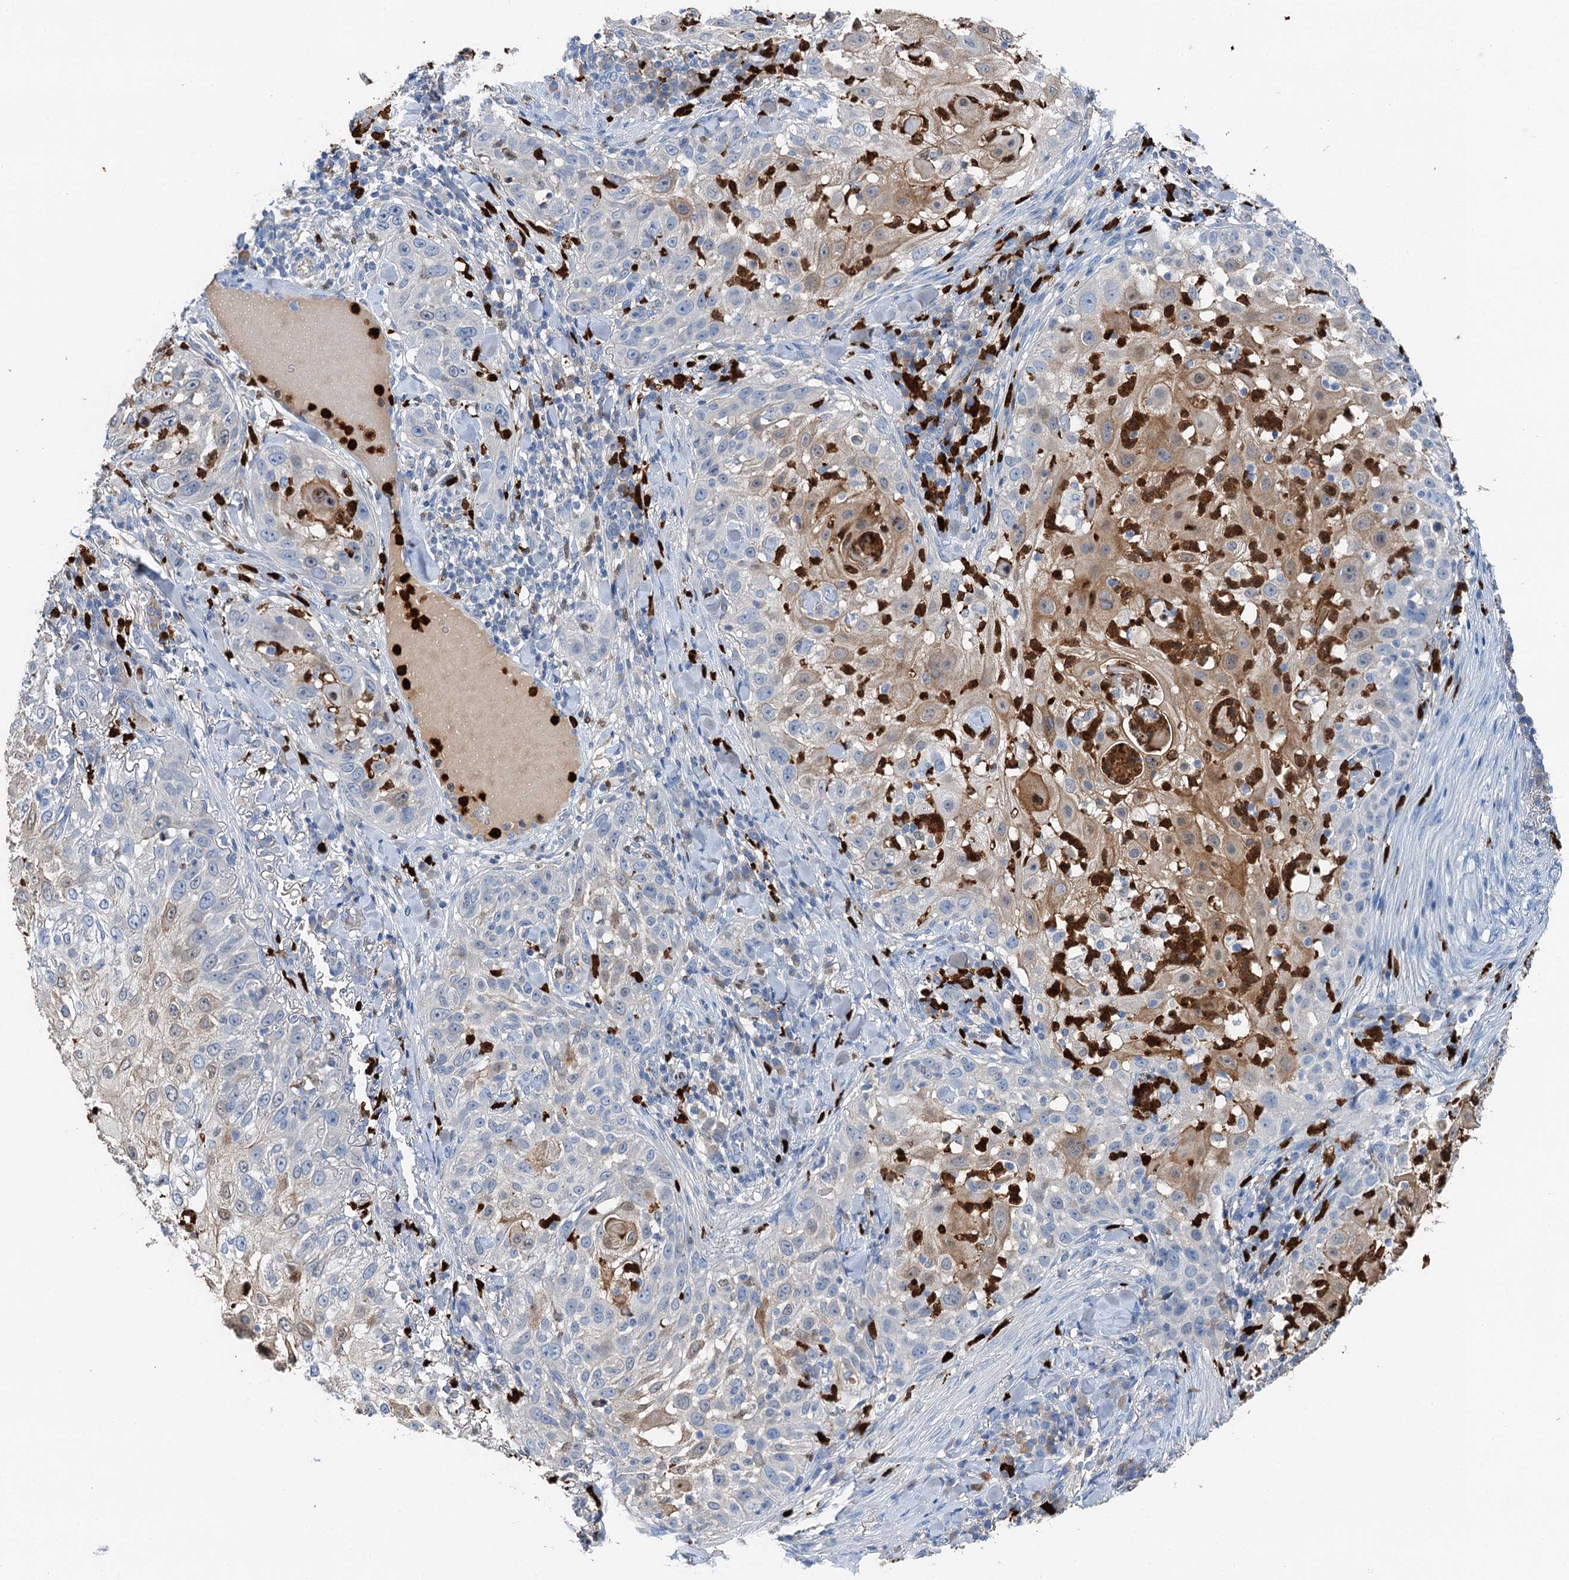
{"staining": {"intensity": "moderate", "quantity": "<25%", "location": "cytoplasmic/membranous"}, "tissue": "skin cancer", "cell_type": "Tumor cells", "image_type": "cancer", "snomed": [{"axis": "morphology", "description": "Squamous cell carcinoma, NOS"}, {"axis": "topography", "description": "Skin"}], "caption": "Immunohistochemical staining of skin squamous cell carcinoma reveals low levels of moderate cytoplasmic/membranous expression in about <25% of tumor cells.", "gene": "OTOA", "patient": {"sex": "female", "age": 44}}